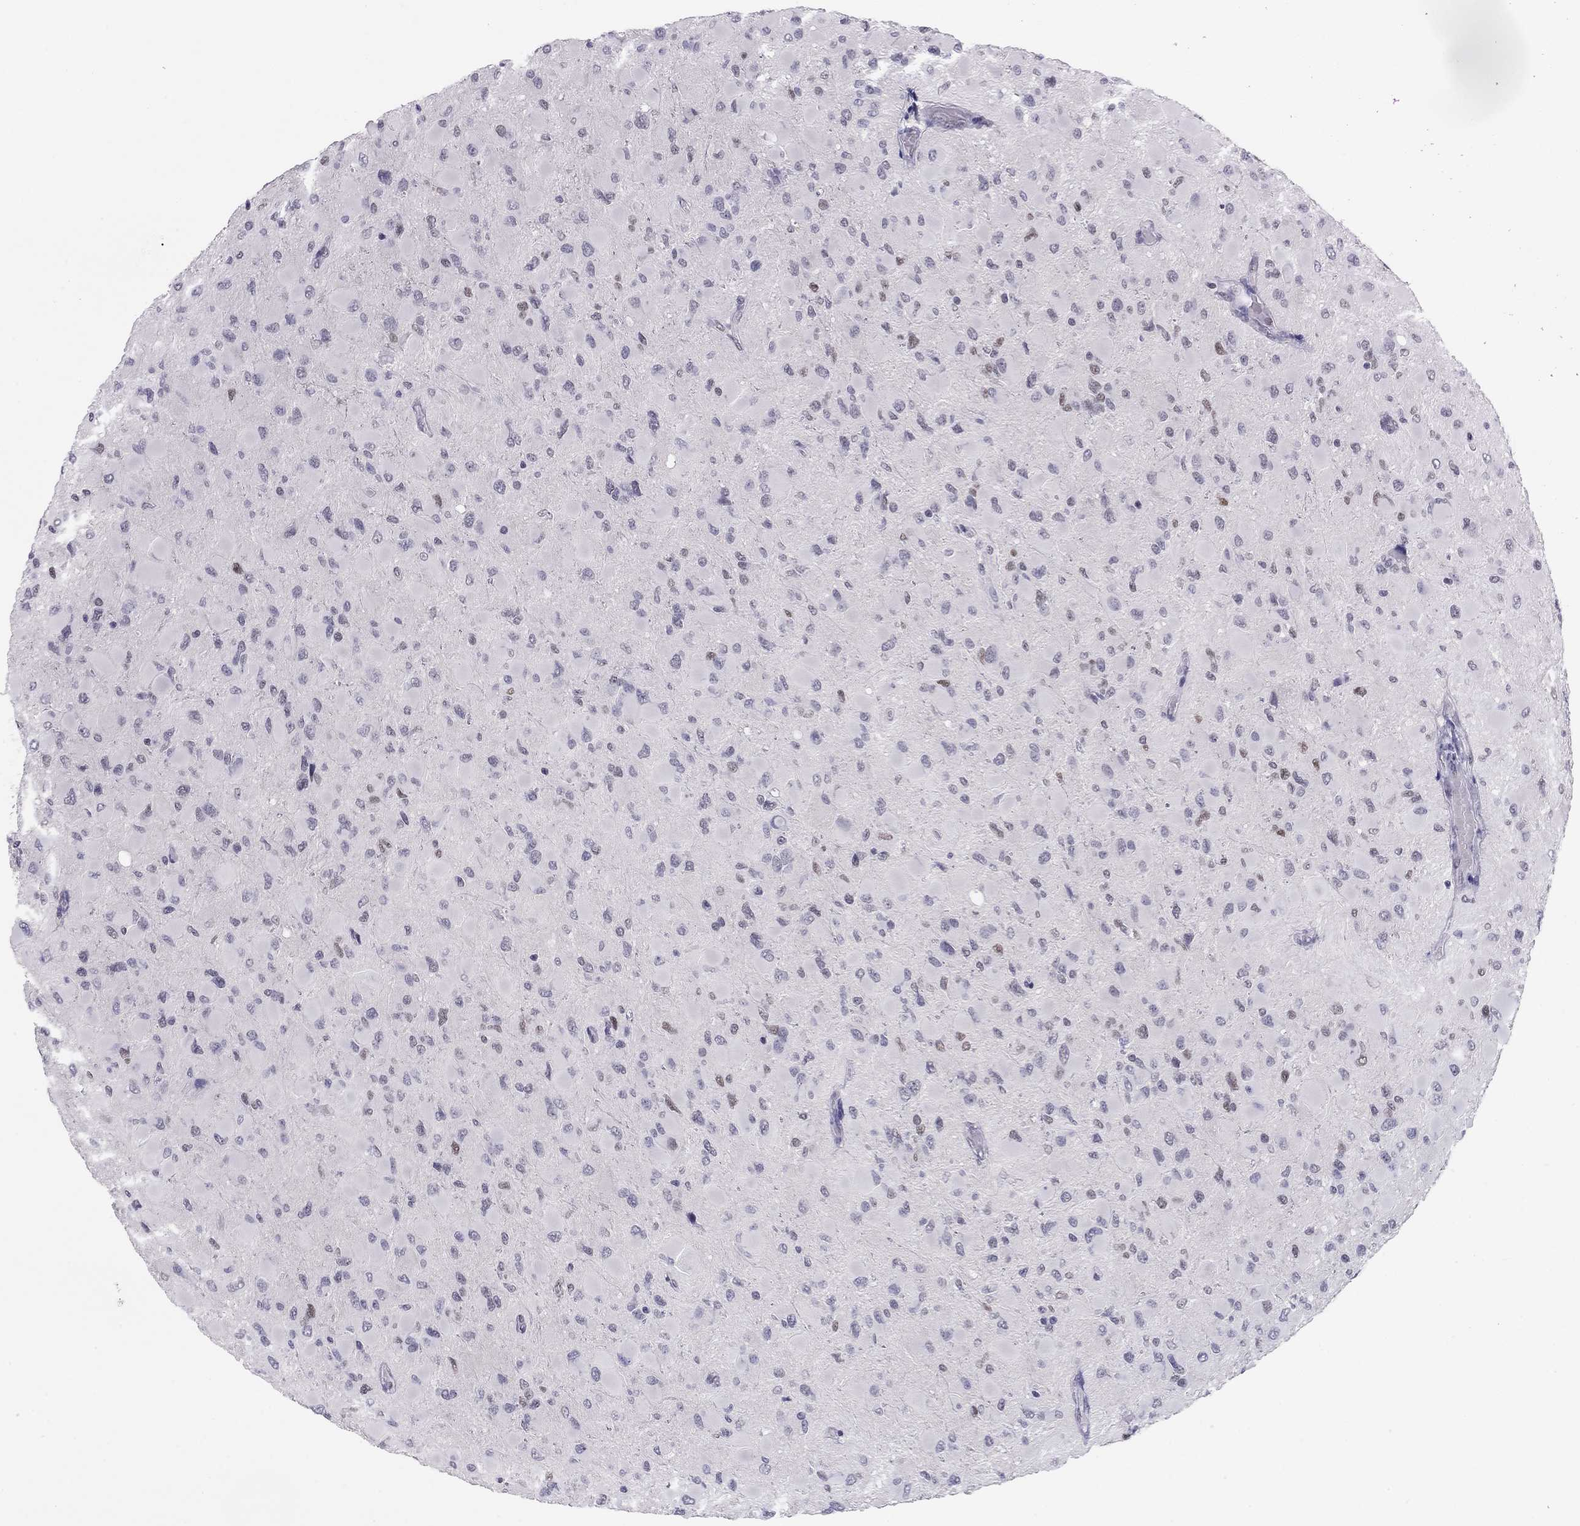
{"staining": {"intensity": "weak", "quantity": "<25%", "location": "nuclear"}, "tissue": "glioma", "cell_type": "Tumor cells", "image_type": "cancer", "snomed": [{"axis": "morphology", "description": "Glioma, malignant, High grade"}, {"axis": "topography", "description": "Cerebral cortex"}], "caption": "This is an immunohistochemistry (IHC) image of human glioma. There is no positivity in tumor cells.", "gene": "DOT1L", "patient": {"sex": "female", "age": 36}}